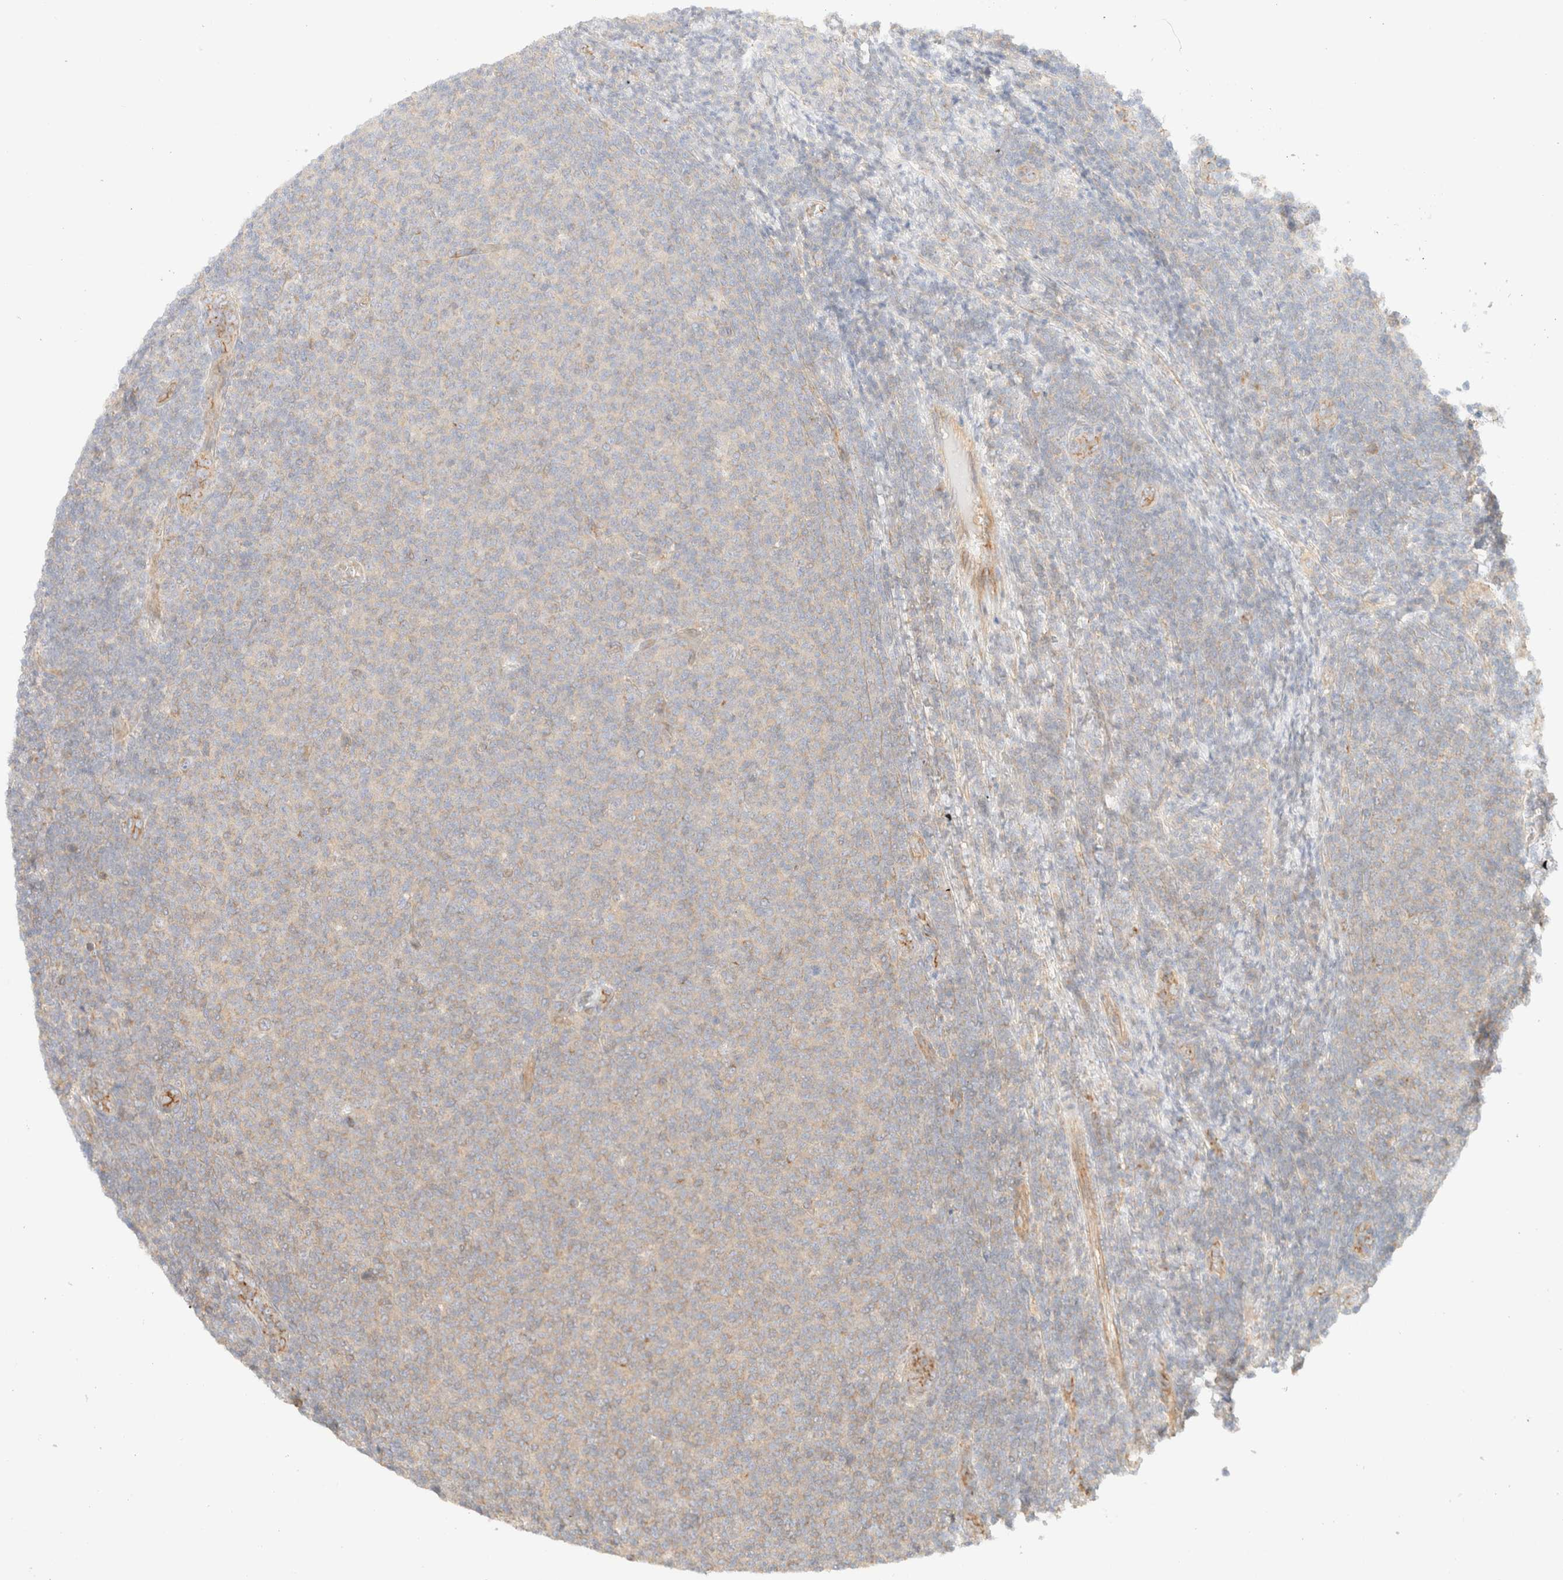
{"staining": {"intensity": "negative", "quantity": "none", "location": "none"}, "tissue": "lymphoma", "cell_type": "Tumor cells", "image_type": "cancer", "snomed": [{"axis": "morphology", "description": "Malignant lymphoma, non-Hodgkin's type, Low grade"}, {"axis": "topography", "description": "Lymph node"}], "caption": "A histopathology image of human malignant lymphoma, non-Hodgkin's type (low-grade) is negative for staining in tumor cells. (Immunohistochemistry (ihc), brightfield microscopy, high magnification).", "gene": "MYO10", "patient": {"sex": "male", "age": 66}}